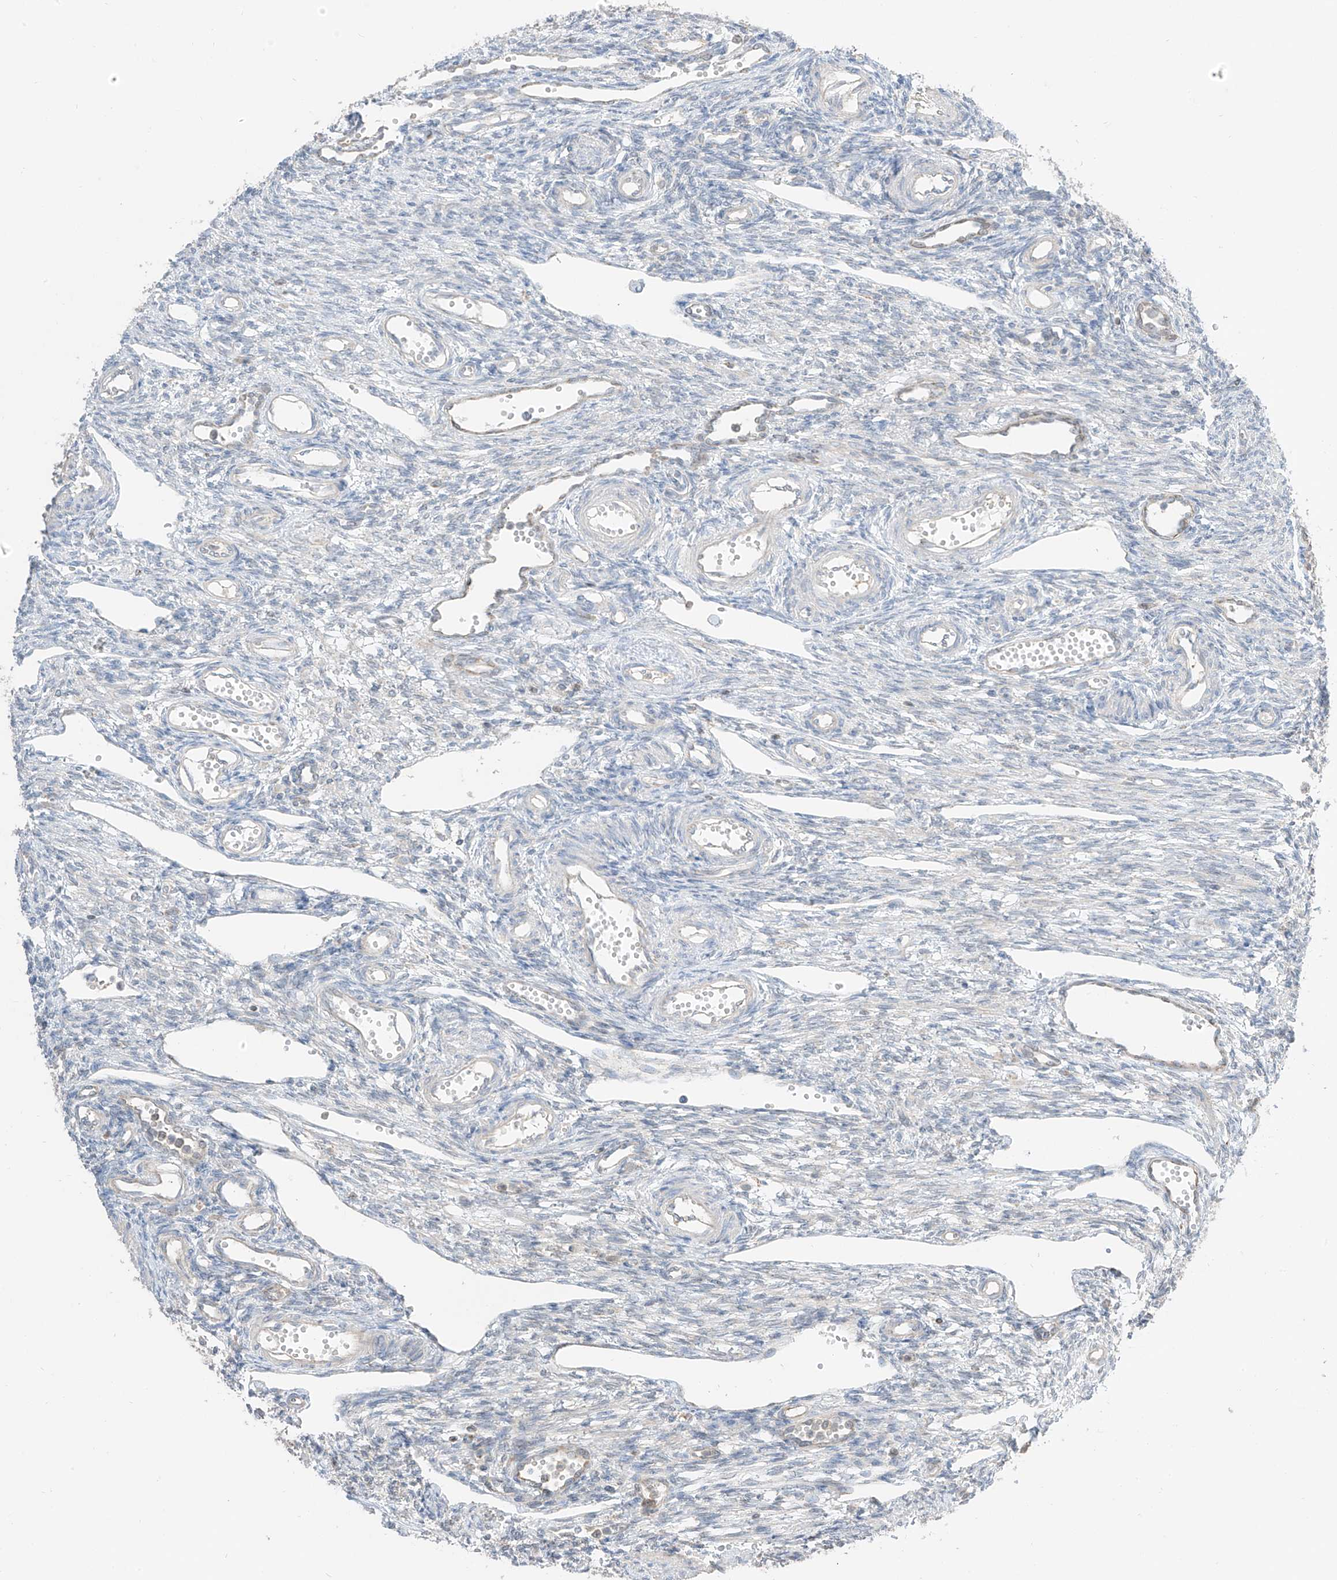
{"staining": {"intensity": "negative", "quantity": "none", "location": "none"}, "tissue": "ovary", "cell_type": "Ovarian stroma cells", "image_type": "normal", "snomed": [{"axis": "morphology", "description": "Normal tissue, NOS"}, {"axis": "morphology", "description": "Cyst, NOS"}, {"axis": "topography", "description": "Ovary"}], "caption": "High magnification brightfield microscopy of benign ovary stained with DAB (brown) and counterstained with hematoxylin (blue): ovarian stroma cells show no significant expression.", "gene": "ETHE1", "patient": {"sex": "female", "age": 33}}